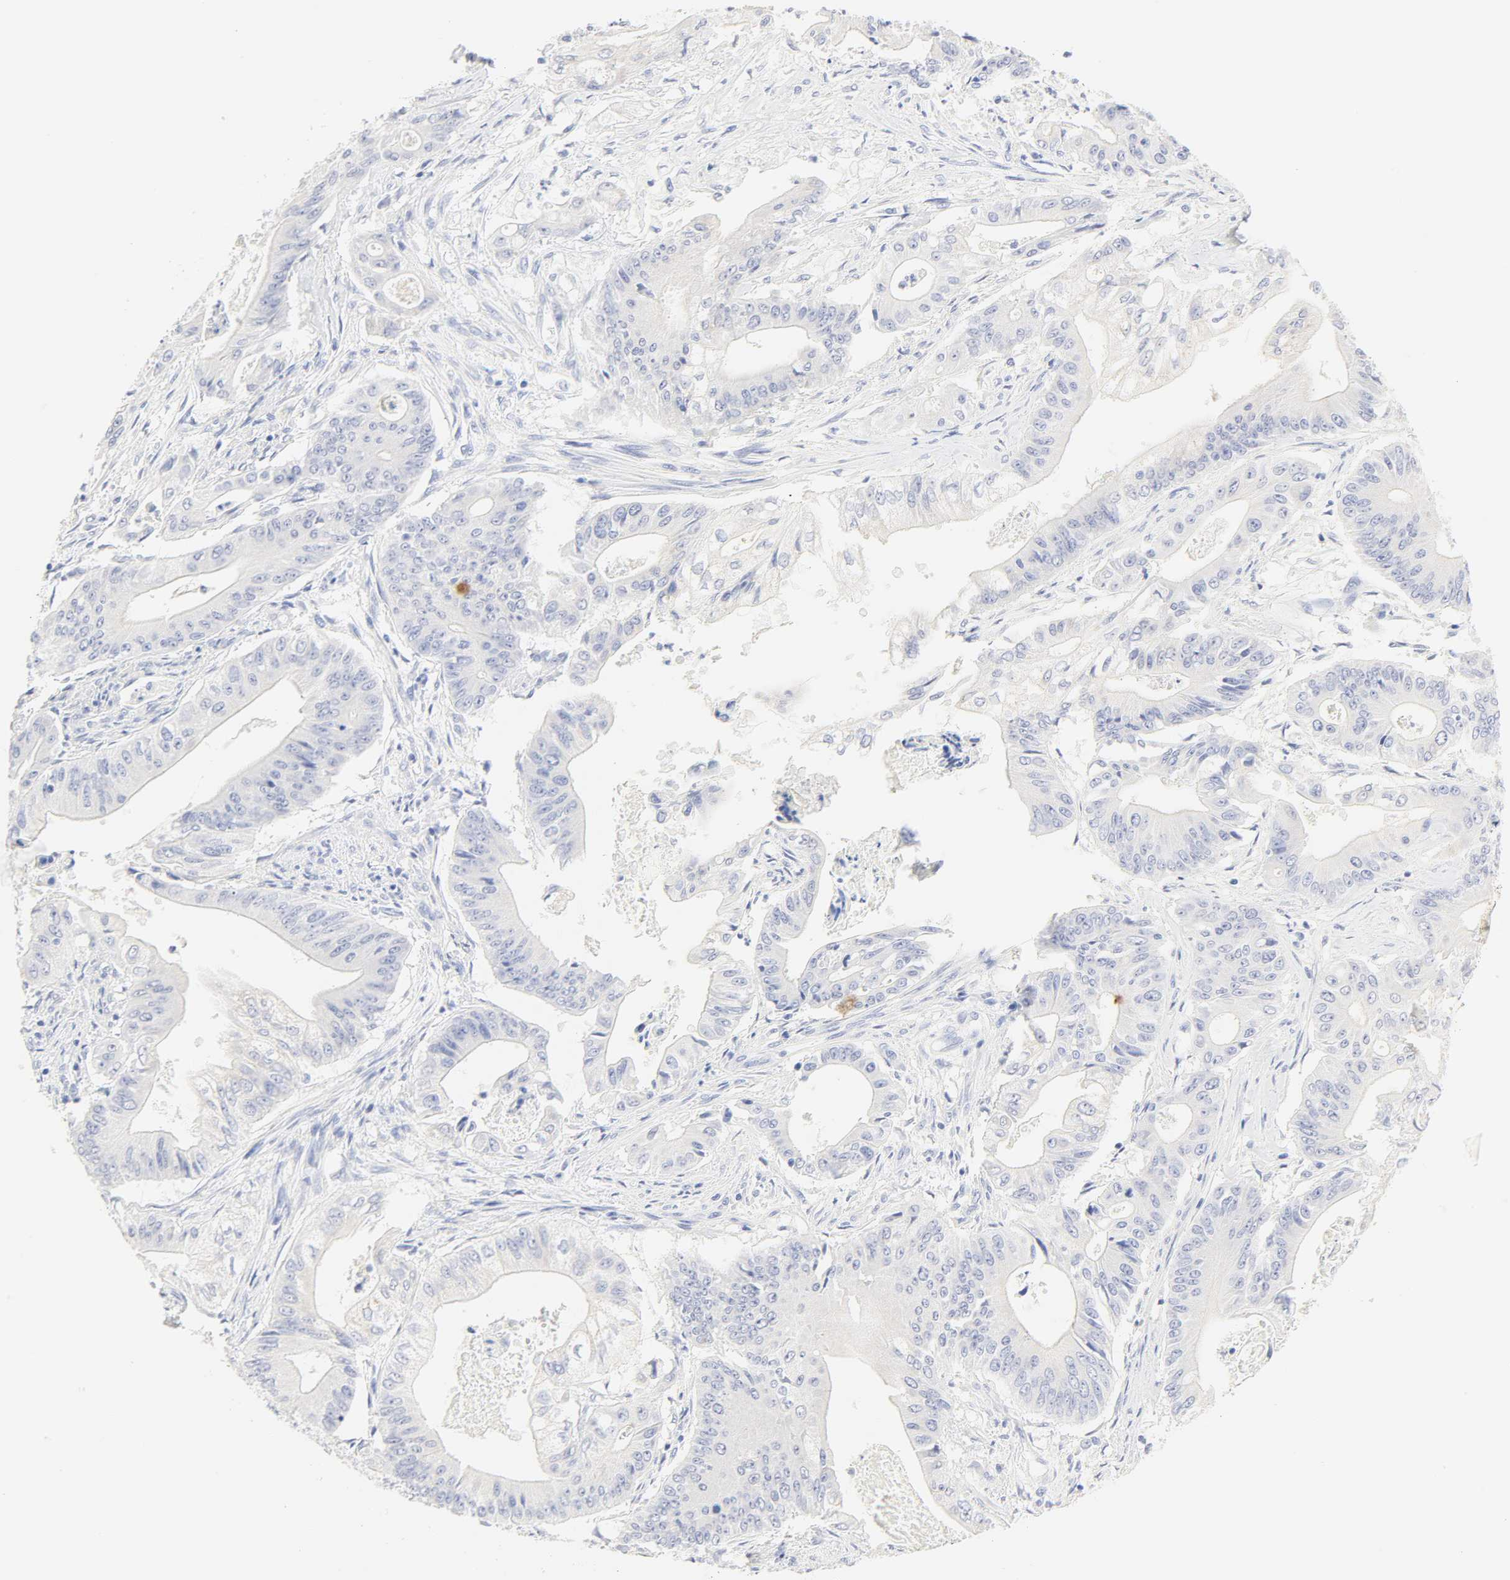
{"staining": {"intensity": "negative", "quantity": "none", "location": "none"}, "tissue": "pancreatic cancer", "cell_type": "Tumor cells", "image_type": "cancer", "snomed": [{"axis": "morphology", "description": "Normal tissue, NOS"}, {"axis": "topography", "description": "Lymph node"}], "caption": "This is an immunohistochemistry (IHC) photomicrograph of human pancreatic cancer. There is no expression in tumor cells.", "gene": "SLCO1B3", "patient": {"sex": "male", "age": 62}}